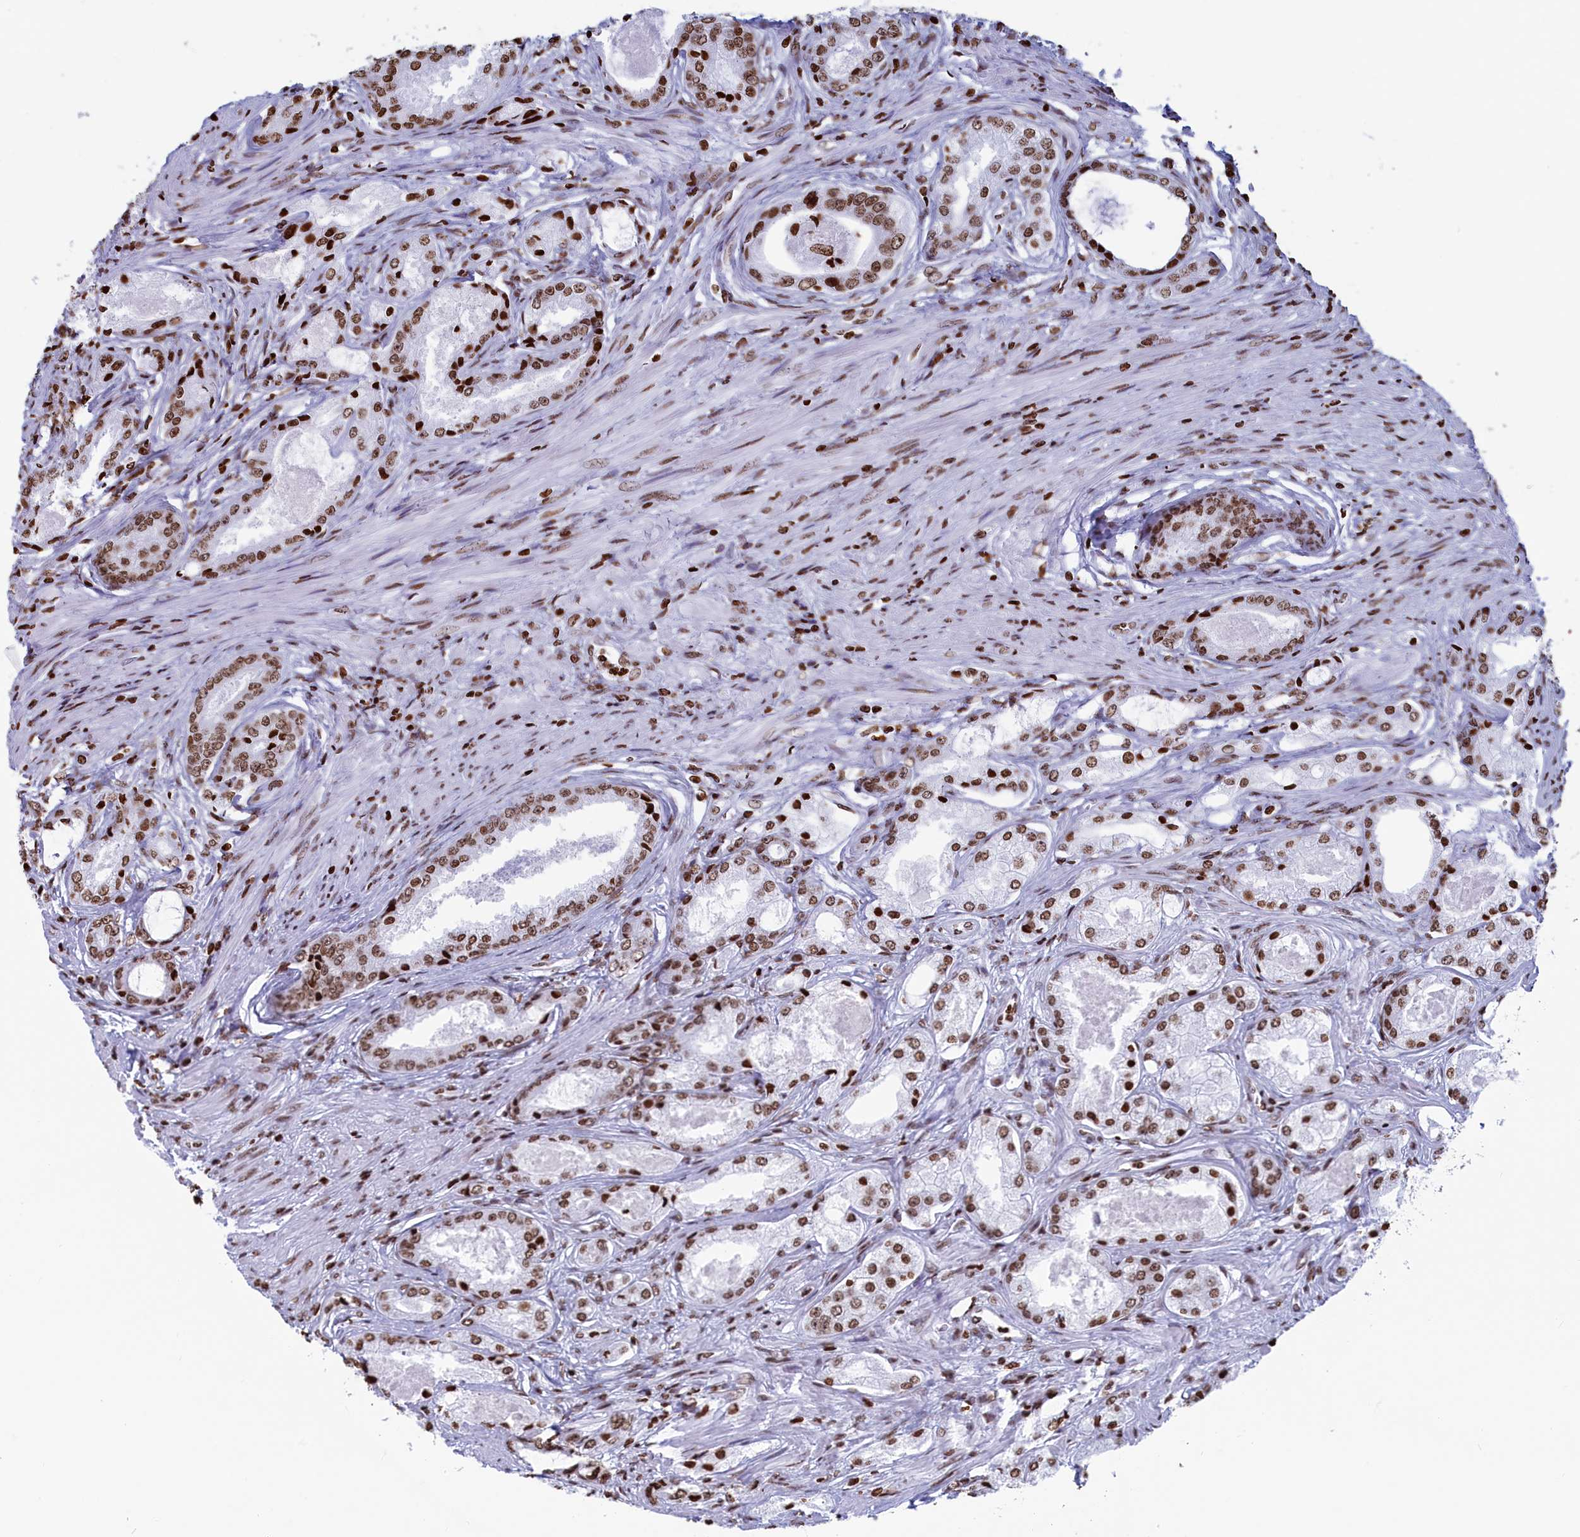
{"staining": {"intensity": "moderate", "quantity": ">75%", "location": "nuclear"}, "tissue": "prostate cancer", "cell_type": "Tumor cells", "image_type": "cancer", "snomed": [{"axis": "morphology", "description": "Adenocarcinoma, Low grade"}, {"axis": "topography", "description": "Prostate"}], "caption": "Immunohistochemistry (IHC) micrograph of neoplastic tissue: prostate cancer (low-grade adenocarcinoma) stained using immunohistochemistry (IHC) exhibits medium levels of moderate protein expression localized specifically in the nuclear of tumor cells, appearing as a nuclear brown color.", "gene": "APOBEC3A", "patient": {"sex": "male", "age": 68}}